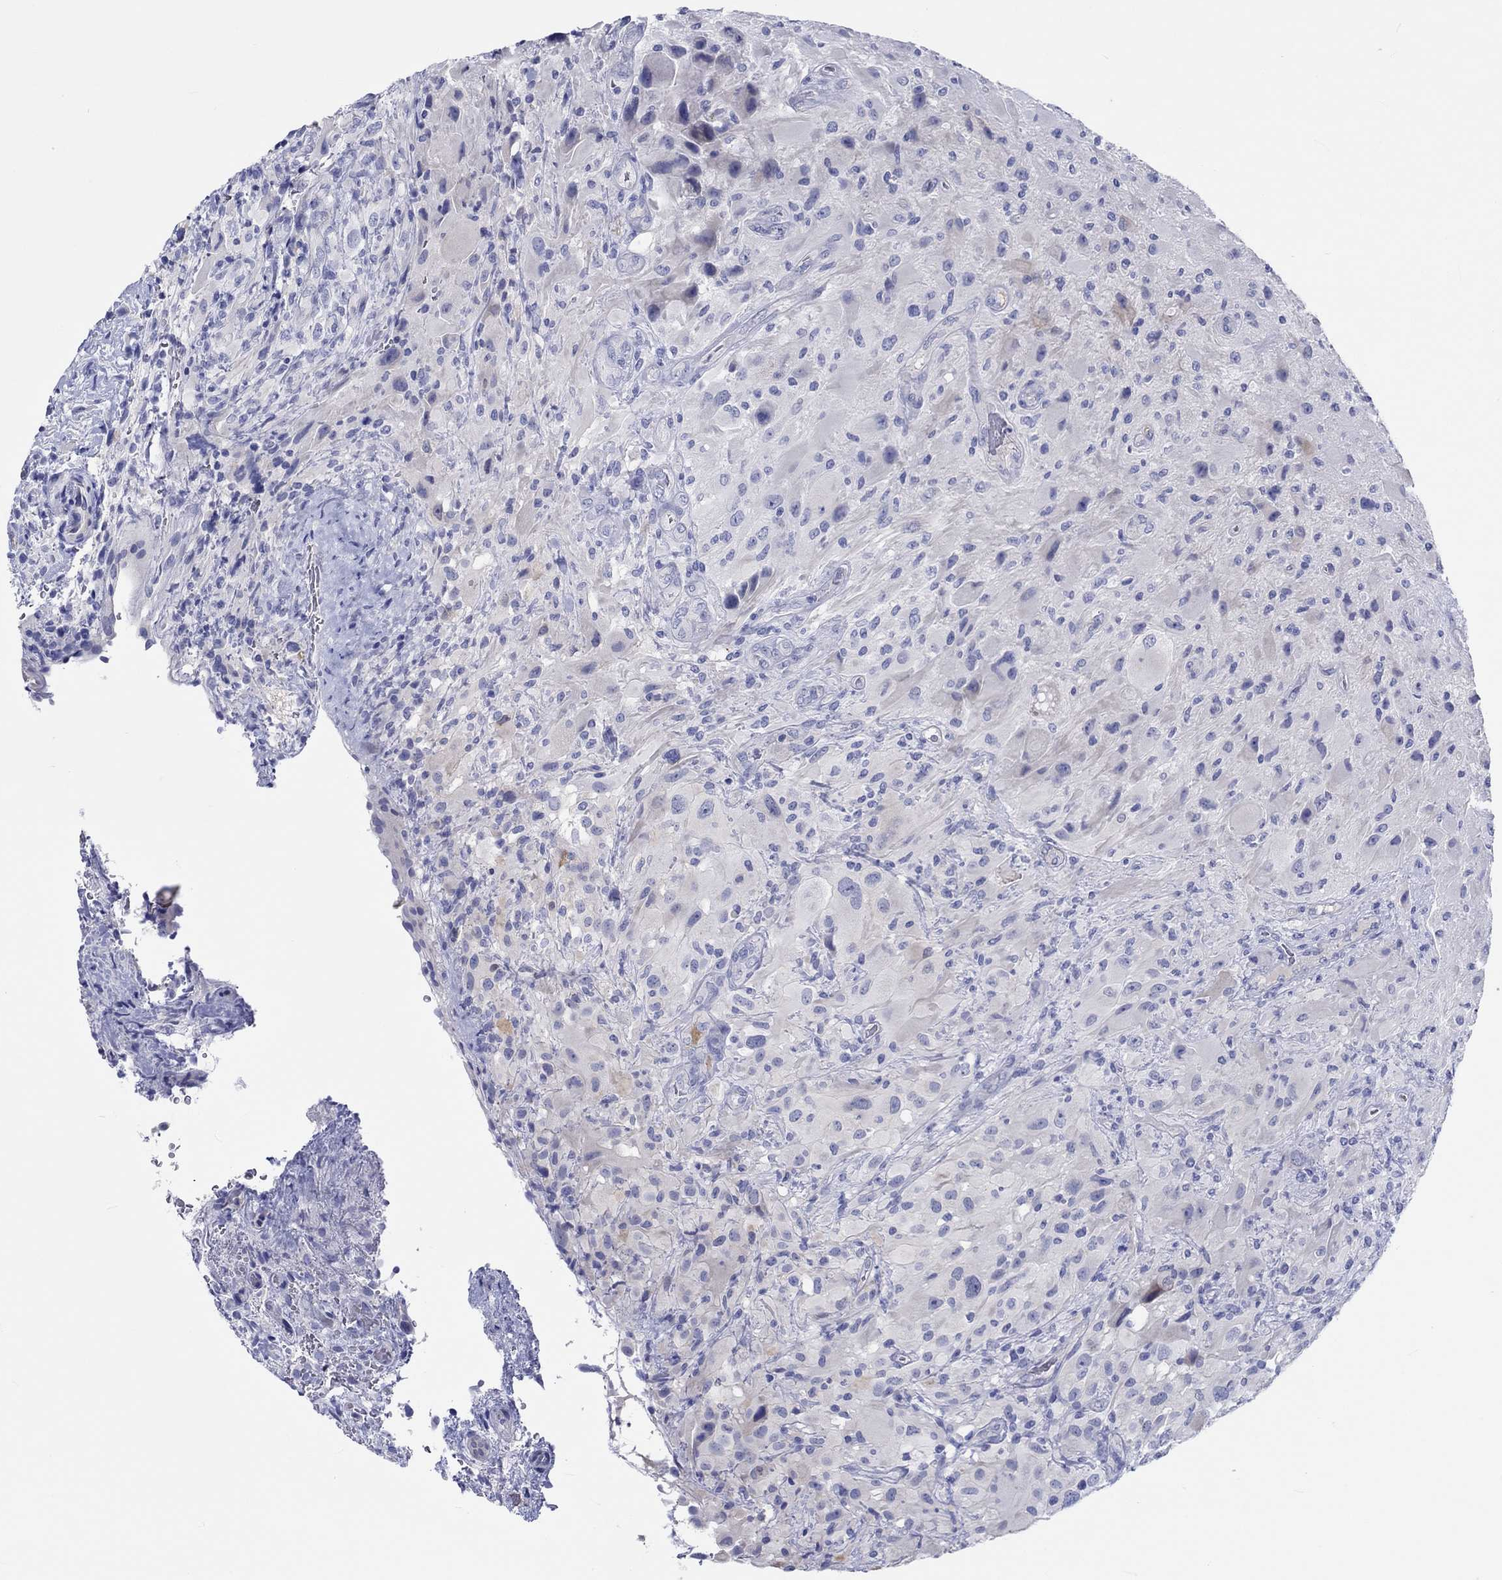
{"staining": {"intensity": "negative", "quantity": "none", "location": "none"}, "tissue": "glioma", "cell_type": "Tumor cells", "image_type": "cancer", "snomed": [{"axis": "morphology", "description": "Glioma, malignant, High grade"}, {"axis": "topography", "description": "Cerebral cortex"}], "caption": "Tumor cells are negative for brown protein staining in malignant high-grade glioma. Nuclei are stained in blue.", "gene": "CDY2B", "patient": {"sex": "male", "age": 35}}